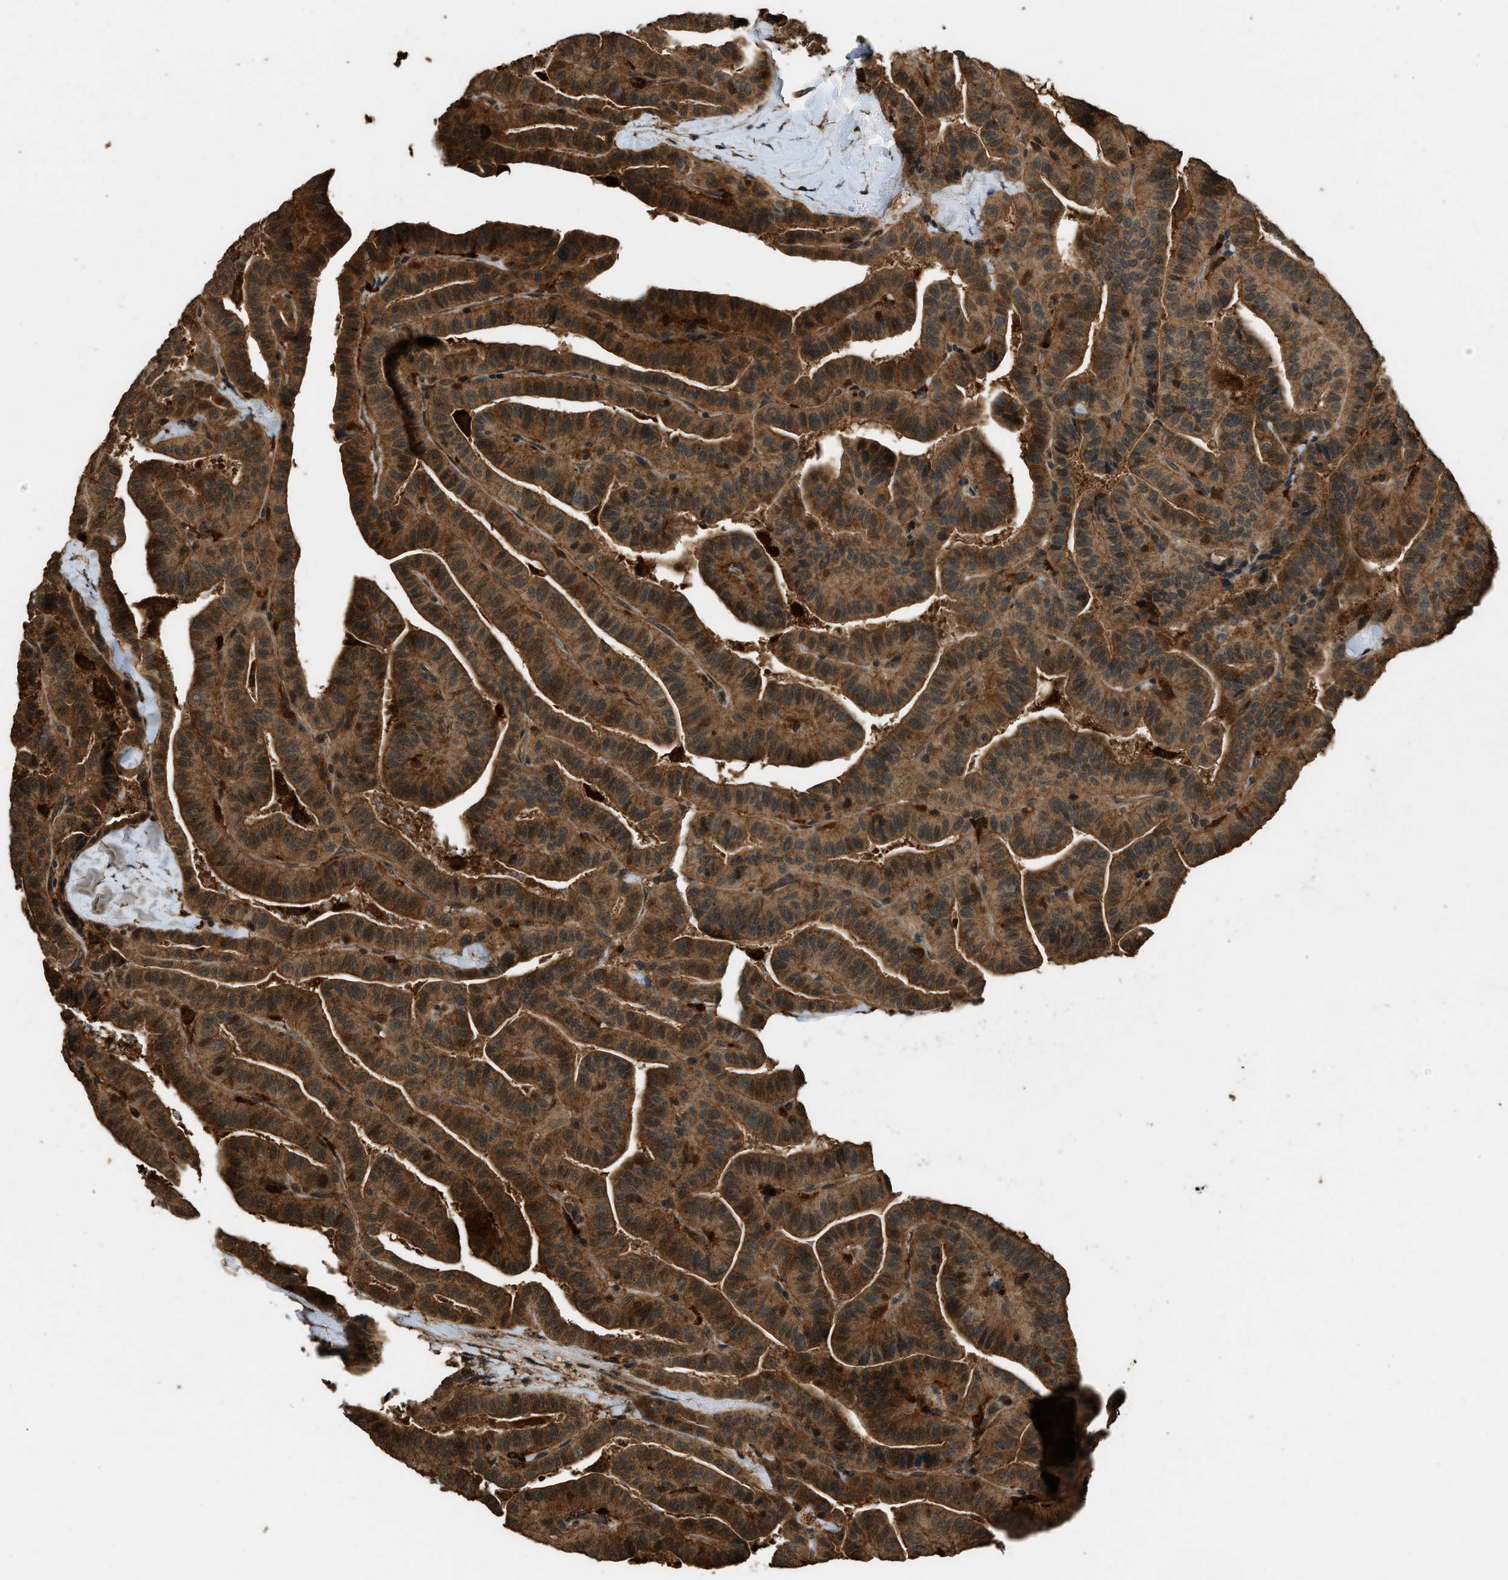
{"staining": {"intensity": "moderate", "quantity": ">75%", "location": "cytoplasmic/membranous"}, "tissue": "thyroid cancer", "cell_type": "Tumor cells", "image_type": "cancer", "snomed": [{"axis": "morphology", "description": "Papillary adenocarcinoma, NOS"}, {"axis": "topography", "description": "Thyroid gland"}], "caption": "Protein analysis of thyroid cancer tissue demonstrates moderate cytoplasmic/membranous positivity in about >75% of tumor cells.", "gene": "RAP2A", "patient": {"sex": "male", "age": 77}}